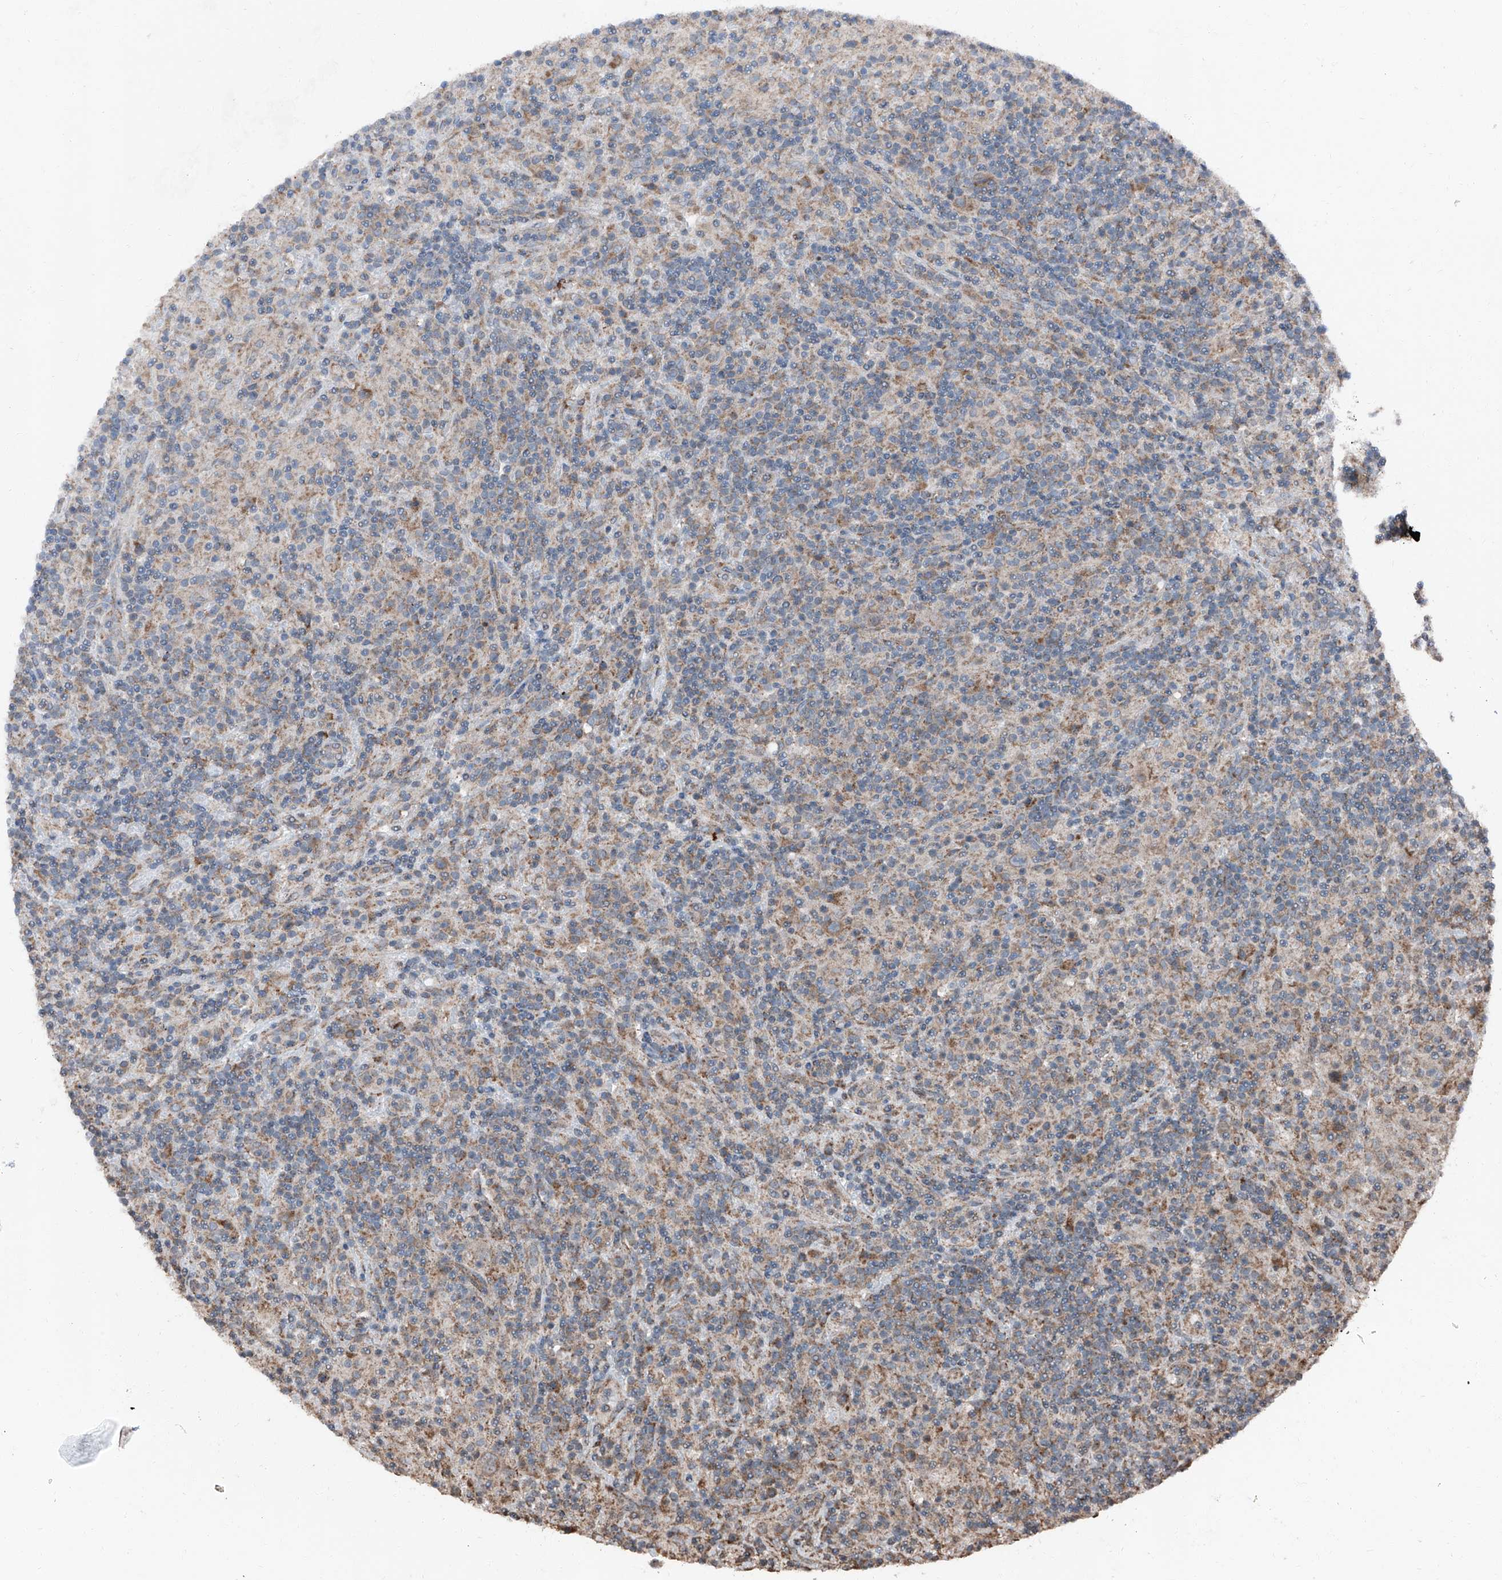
{"staining": {"intensity": "weak", "quantity": "25%-75%", "location": "cytoplasmic/membranous"}, "tissue": "lymphoma", "cell_type": "Tumor cells", "image_type": "cancer", "snomed": [{"axis": "morphology", "description": "Hodgkin's disease, NOS"}, {"axis": "topography", "description": "Lymph node"}], "caption": "The image displays a brown stain indicating the presence of a protein in the cytoplasmic/membranous of tumor cells in lymphoma. (IHC, brightfield microscopy, high magnification).", "gene": "LIMK1", "patient": {"sex": "male", "age": 70}}